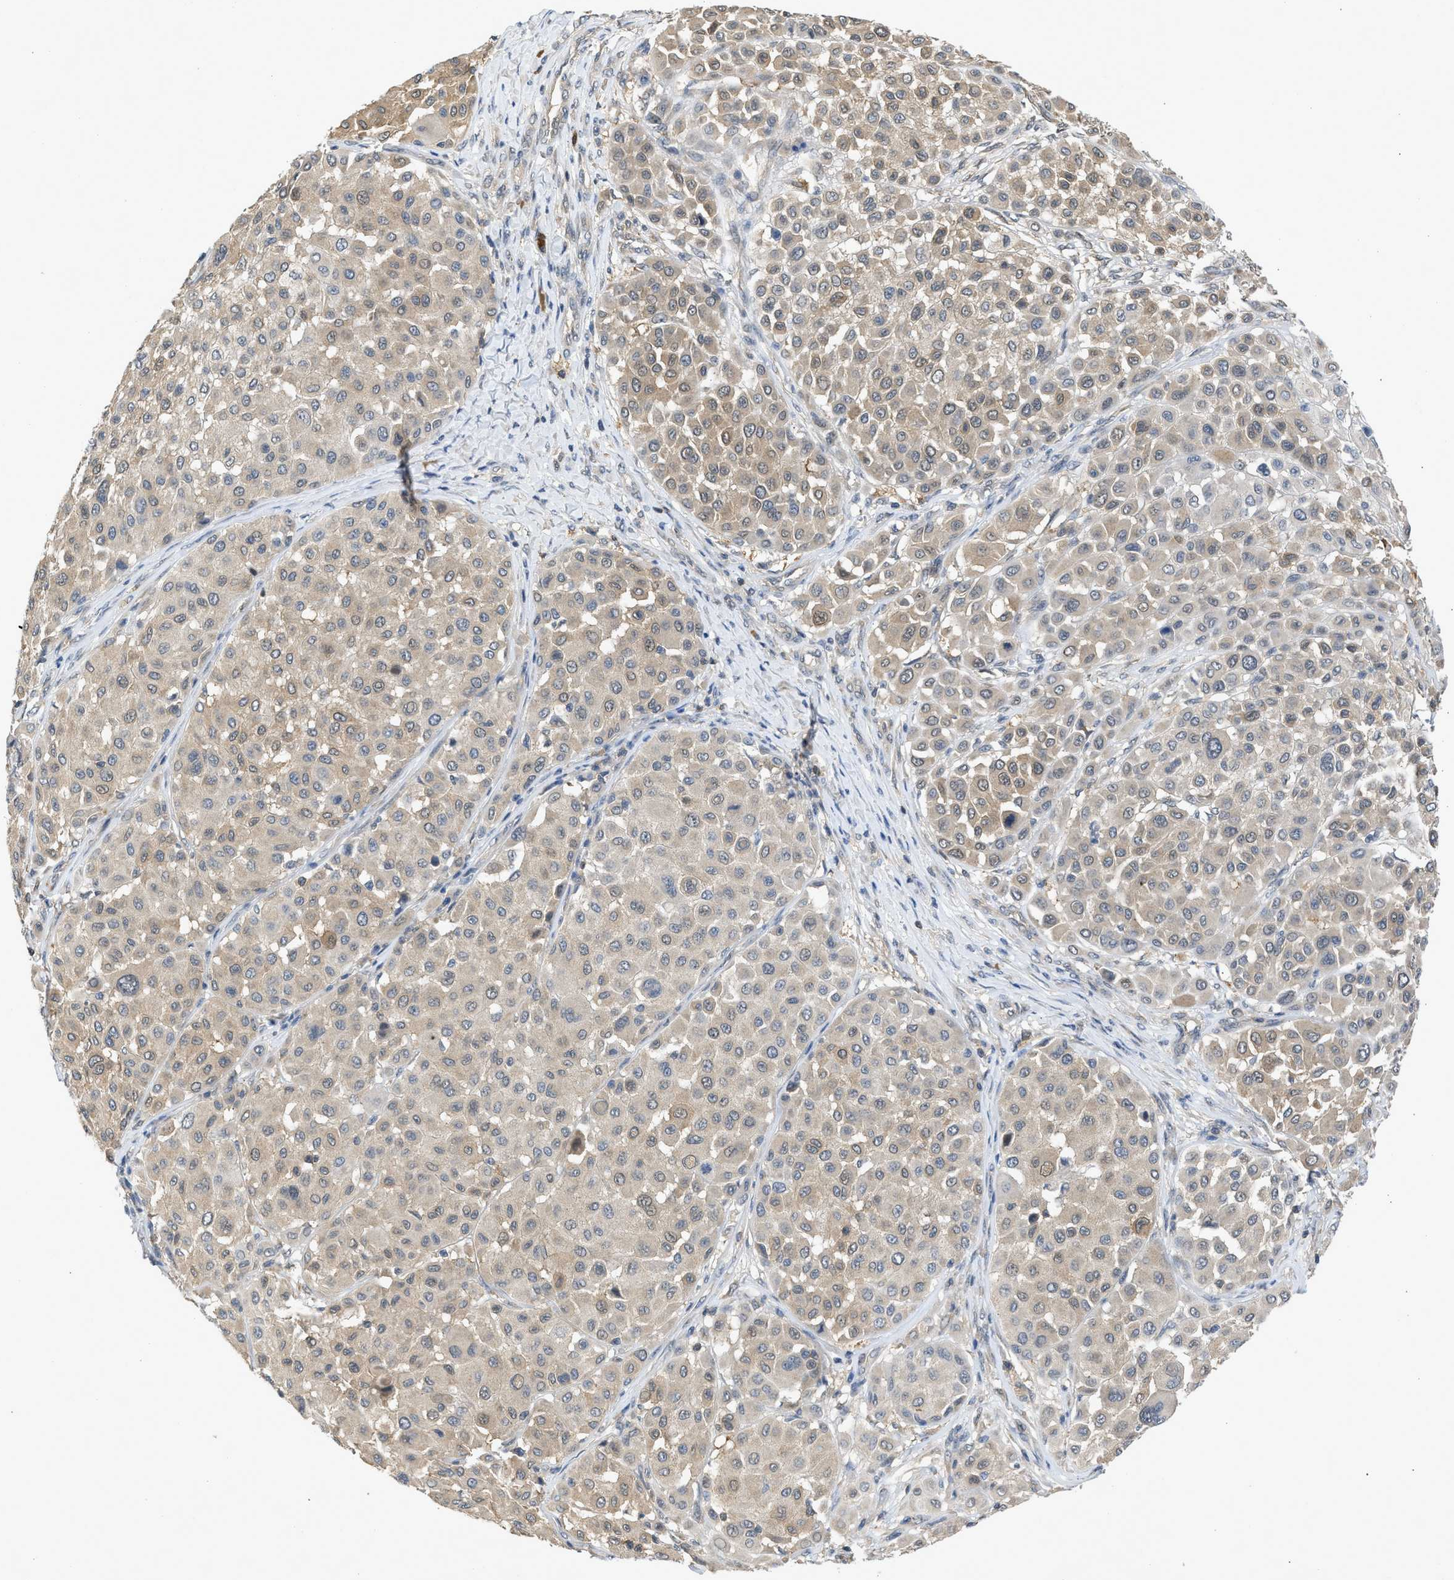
{"staining": {"intensity": "weak", "quantity": ">75%", "location": "cytoplasmic/membranous"}, "tissue": "melanoma", "cell_type": "Tumor cells", "image_type": "cancer", "snomed": [{"axis": "morphology", "description": "Malignant melanoma, Metastatic site"}, {"axis": "topography", "description": "Soft tissue"}], "caption": "The image demonstrates a brown stain indicating the presence of a protein in the cytoplasmic/membranous of tumor cells in melanoma.", "gene": "MAPK7", "patient": {"sex": "male", "age": 41}}